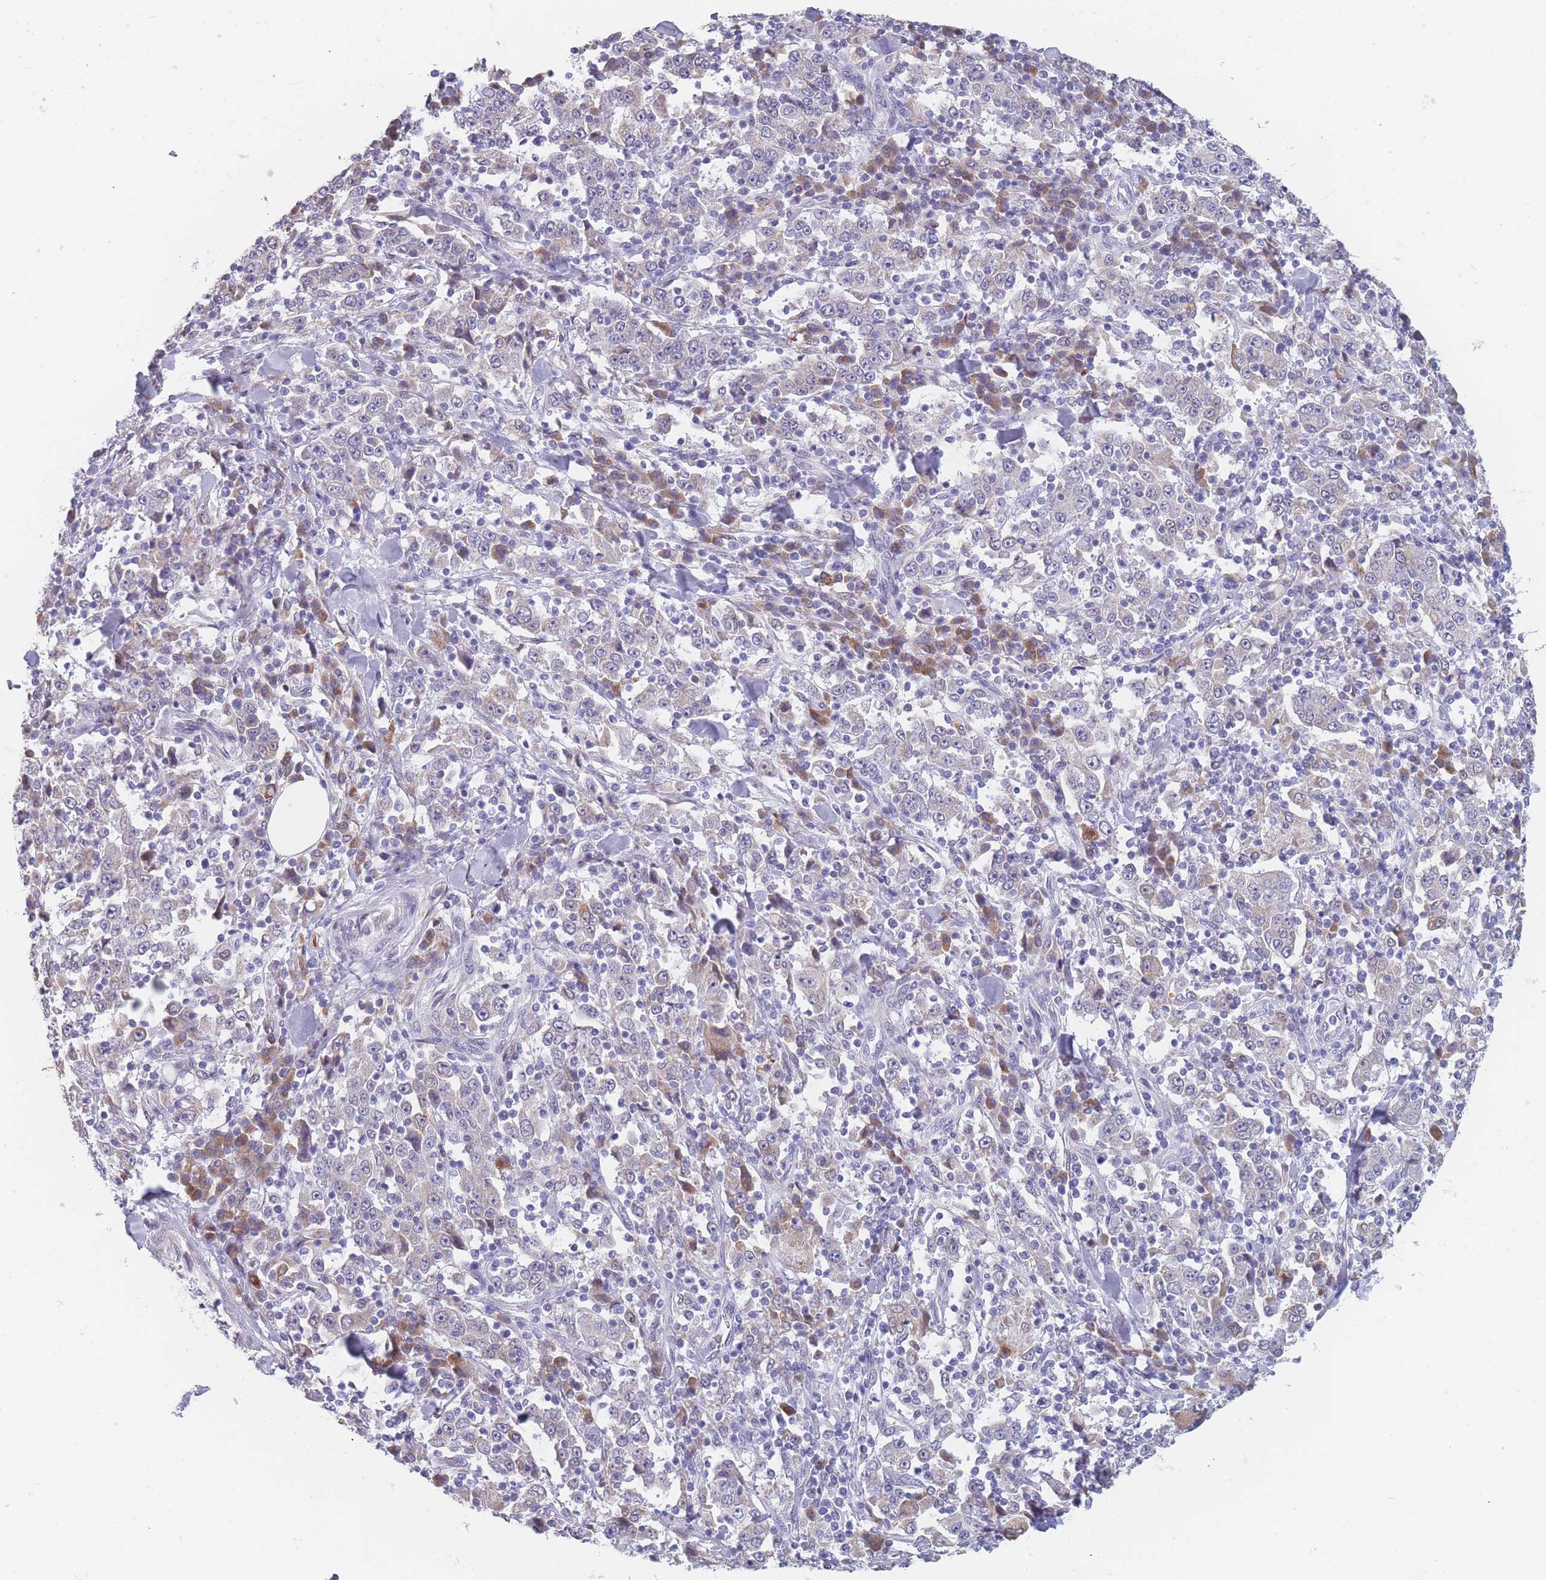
{"staining": {"intensity": "negative", "quantity": "none", "location": "none"}, "tissue": "stomach cancer", "cell_type": "Tumor cells", "image_type": "cancer", "snomed": [{"axis": "morphology", "description": "Normal tissue, NOS"}, {"axis": "morphology", "description": "Adenocarcinoma, NOS"}, {"axis": "topography", "description": "Stomach, upper"}, {"axis": "topography", "description": "Stomach"}], "caption": "Immunohistochemical staining of stomach cancer (adenocarcinoma) shows no significant expression in tumor cells.", "gene": "TMED10", "patient": {"sex": "male", "age": 59}}